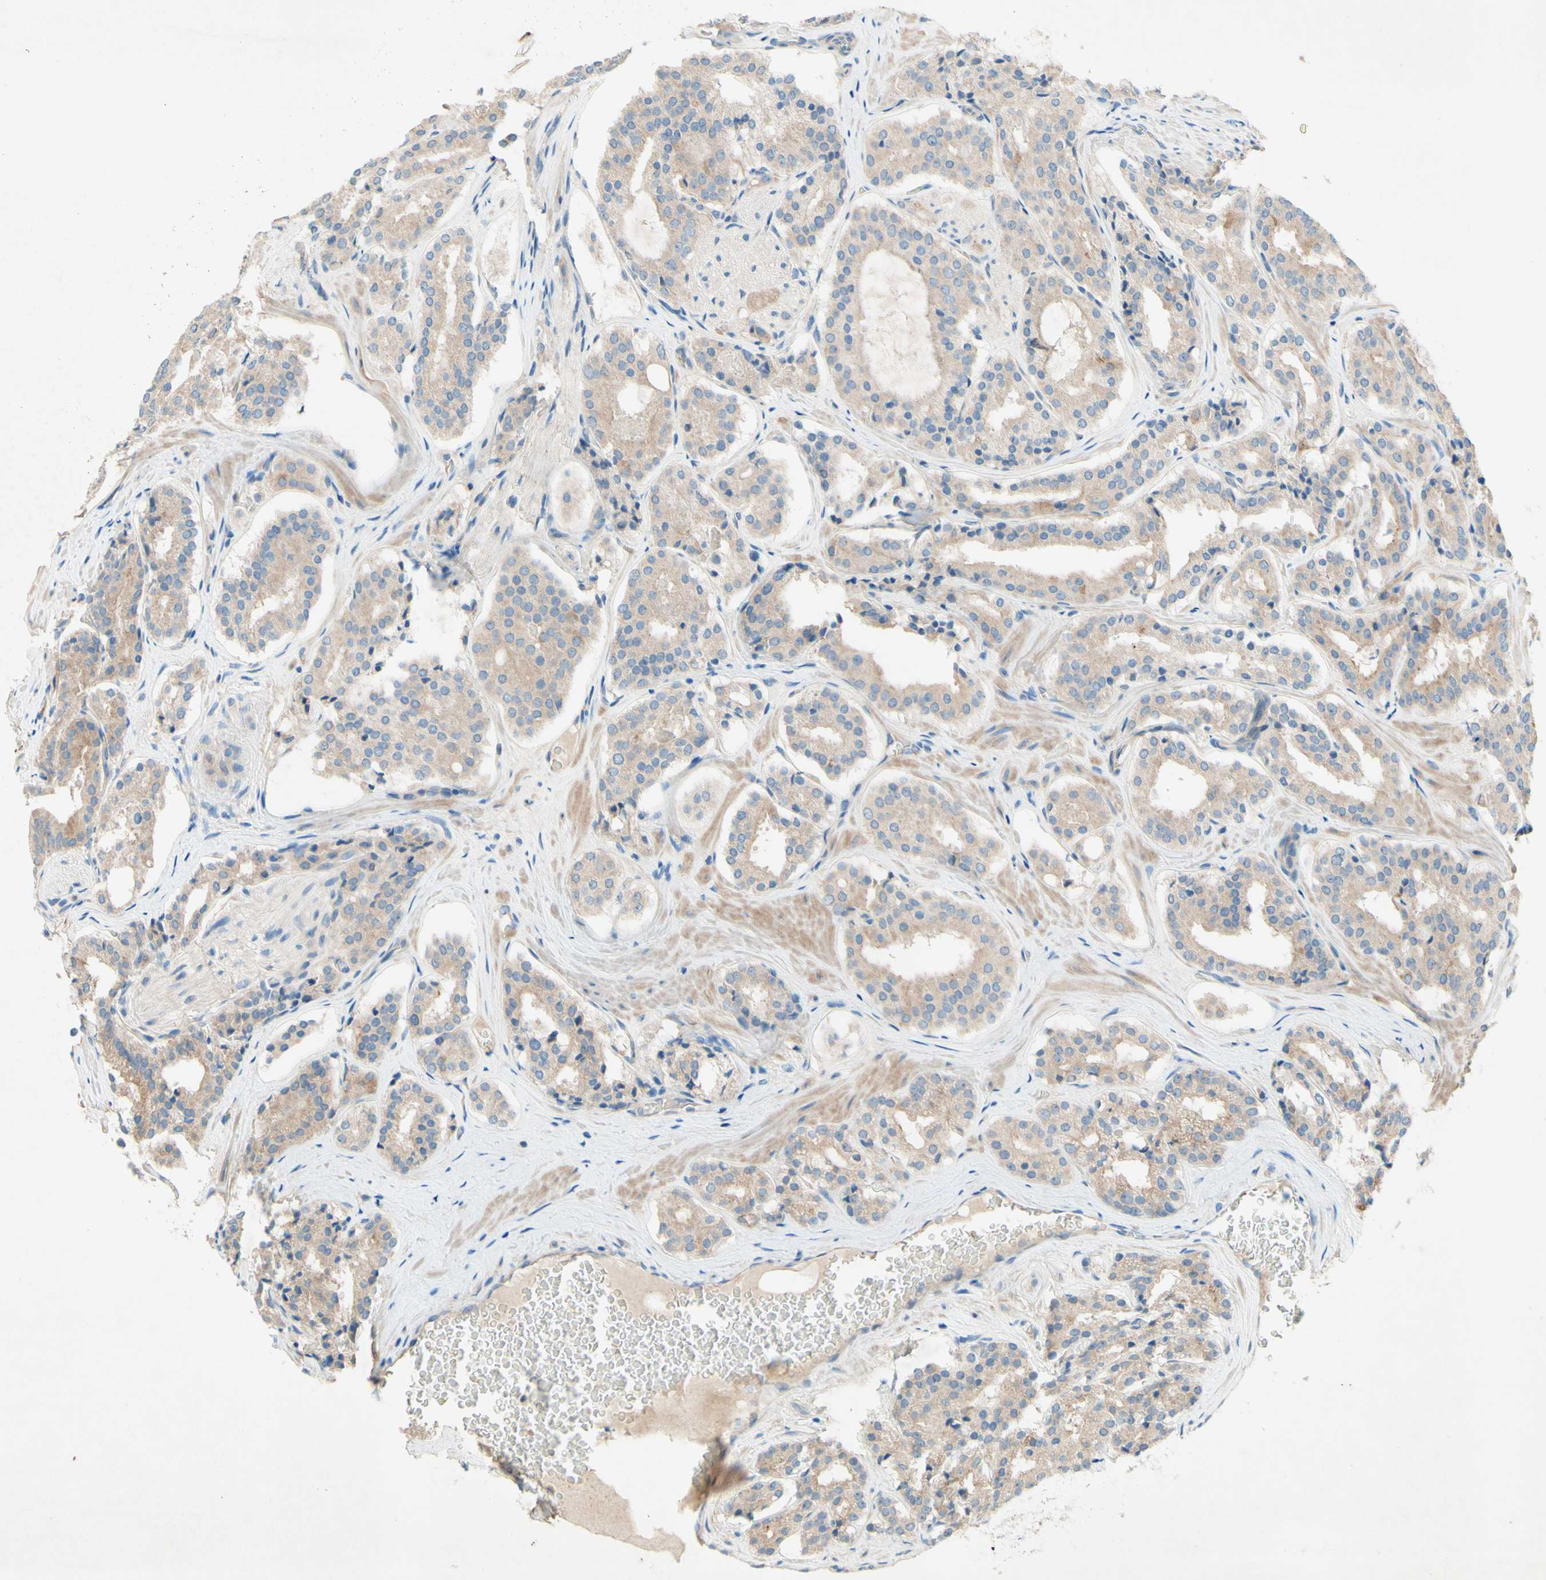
{"staining": {"intensity": "moderate", "quantity": ">75%", "location": "cytoplasmic/membranous"}, "tissue": "prostate cancer", "cell_type": "Tumor cells", "image_type": "cancer", "snomed": [{"axis": "morphology", "description": "Adenocarcinoma, High grade"}, {"axis": "topography", "description": "Prostate"}], "caption": "This image shows IHC staining of adenocarcinoma (high-grade) (prostate), with medium moderate cytoplasmic/membranous positivity in approximately >75% of tumor cells.", "gene": "IL2", "patient": {"sex": "male", "age": 60}}